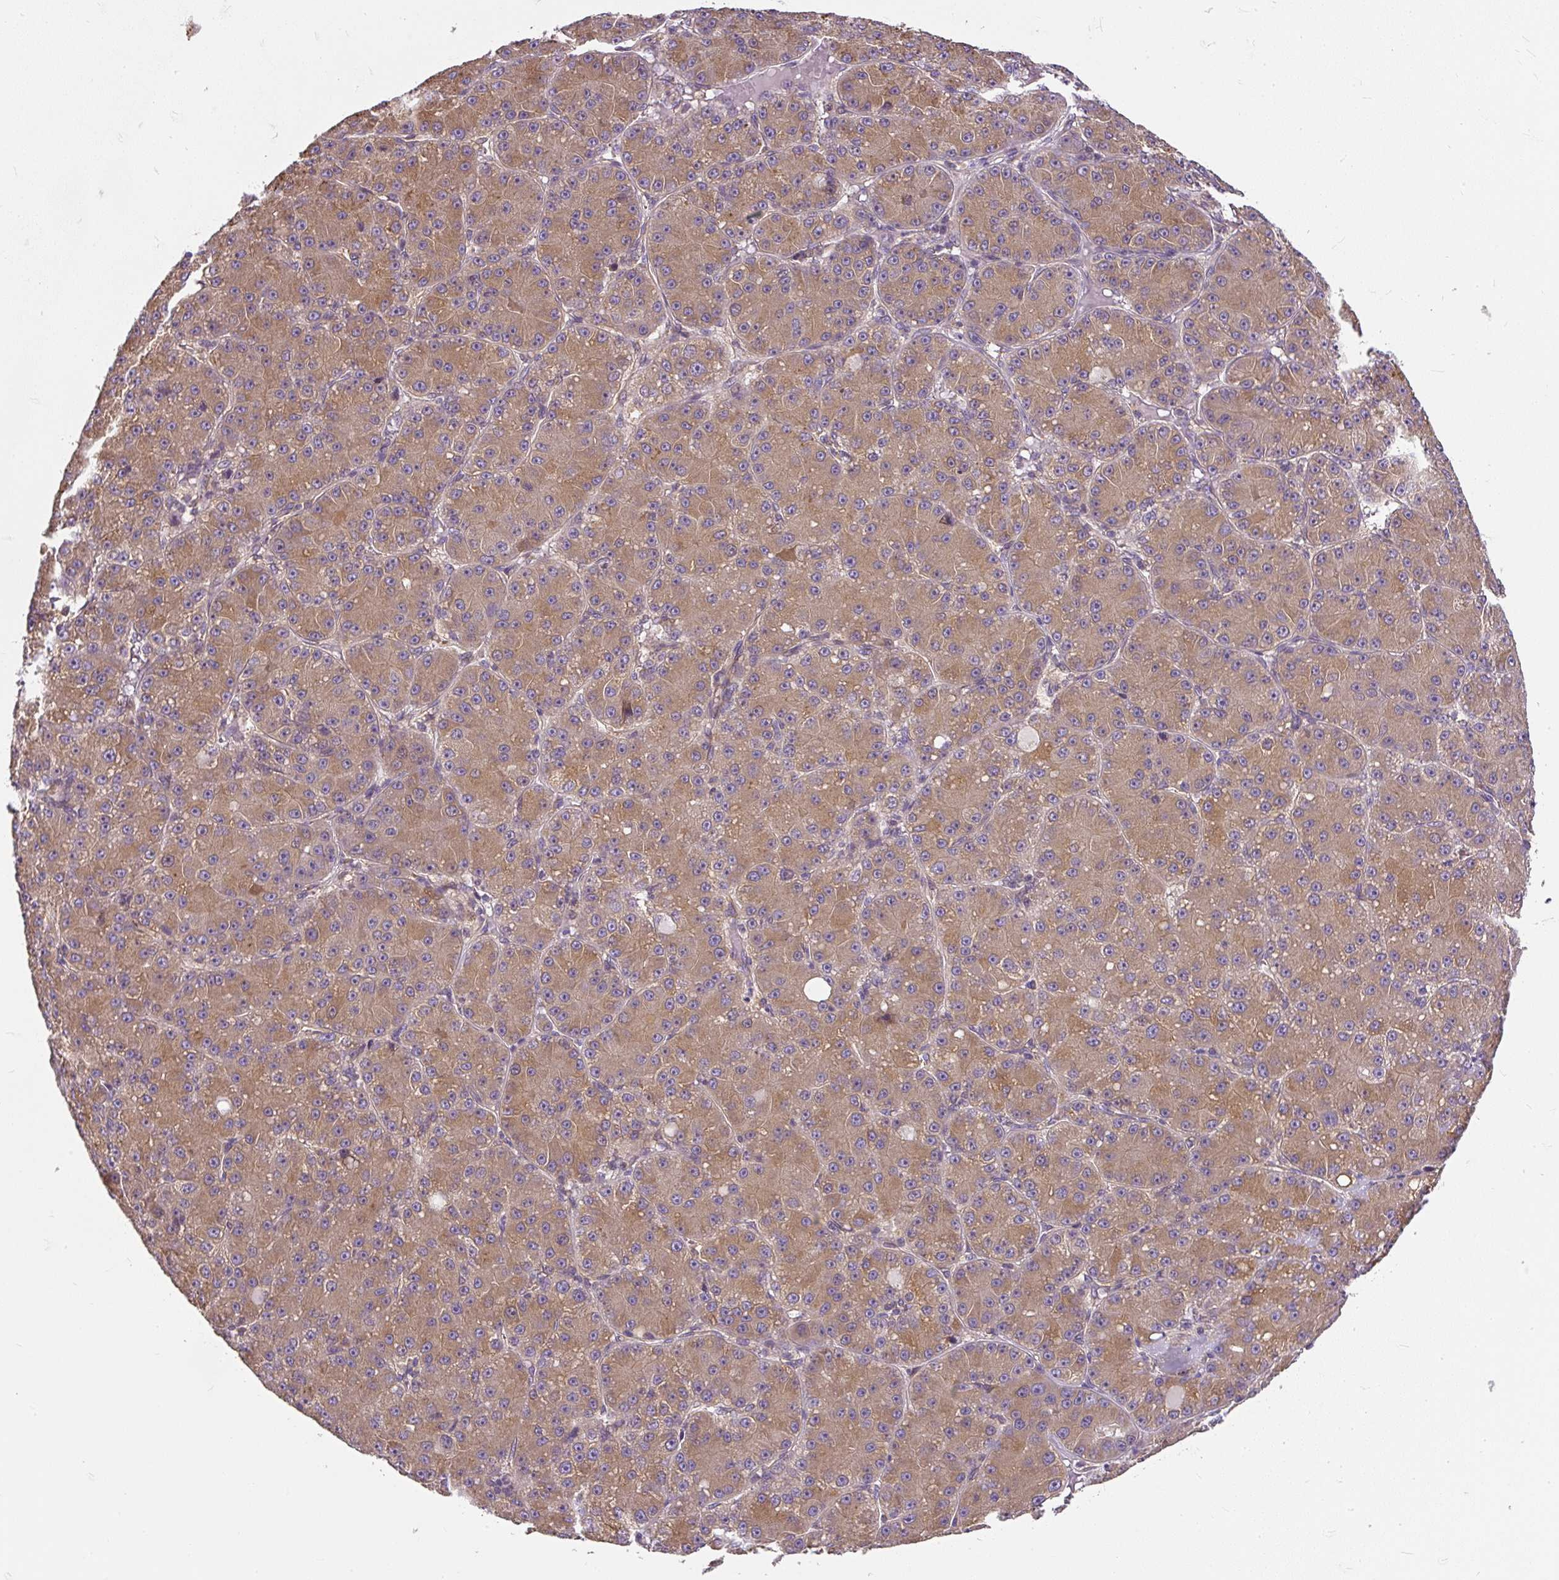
{"staining": {"intensity": "moderate", "quantity": ">75%", "location": "cytoplasmic/membranous"}, "tissue": "liver cancer", "cell_type": "Tumor cells", "image_type": "cancer", "snomed": [{"axis": "morphology", "description": "Carcinoma, Hepatocellular, NOS"}, {"axis": "topography", "description": "Liver"}], "caption": "Protein staining of liver hepatocellular carcinoma tissue shows moderate cytoplasmic/membranous staining in about >75% of tumor cells.", "gene": "CYP20A1", "patient": {"sex": "male", "age": 67}}